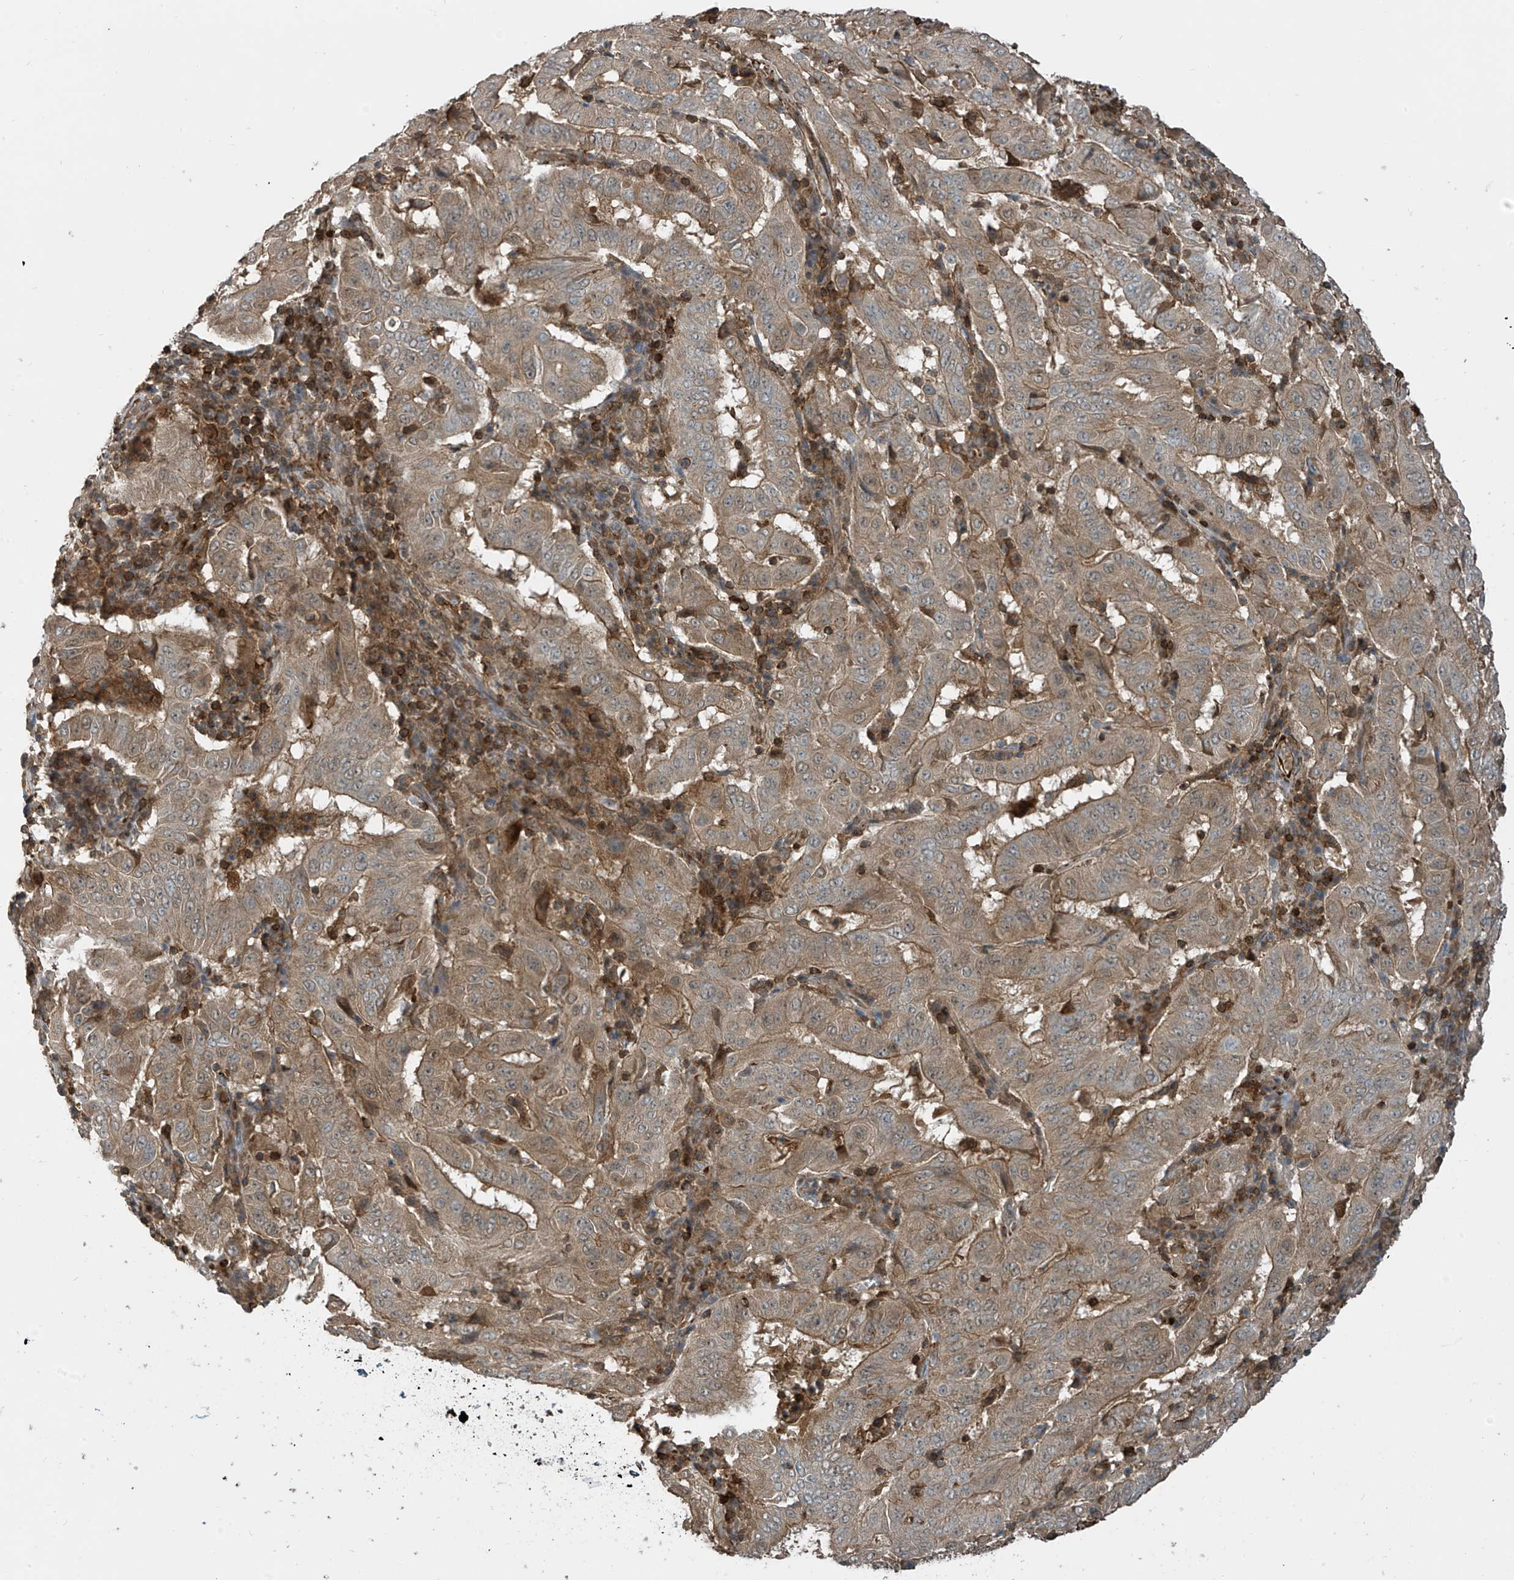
{"staining": {"intensity": "moderate", "quantity": ">75%", "location": "cytoplasmic/membranous"}, "tissue": "pancreatic cancer", "cell_type": "Tumor cells", "image_type": "cancer", "snomed": [{"axis": "morphology", "description": "Adenocarcinoma, NOS"}, {"axis": "topography", "description": "Pancreas"}], "caption": "The micrograph shows staining of adenocarcinoma (pancreatic), revealing moderate cytoplasmic/membranous protein staining (brown color) within tumor cells.", "gene": "SH3BGRL3", "patient": {"sex": "male", "age": 63}}